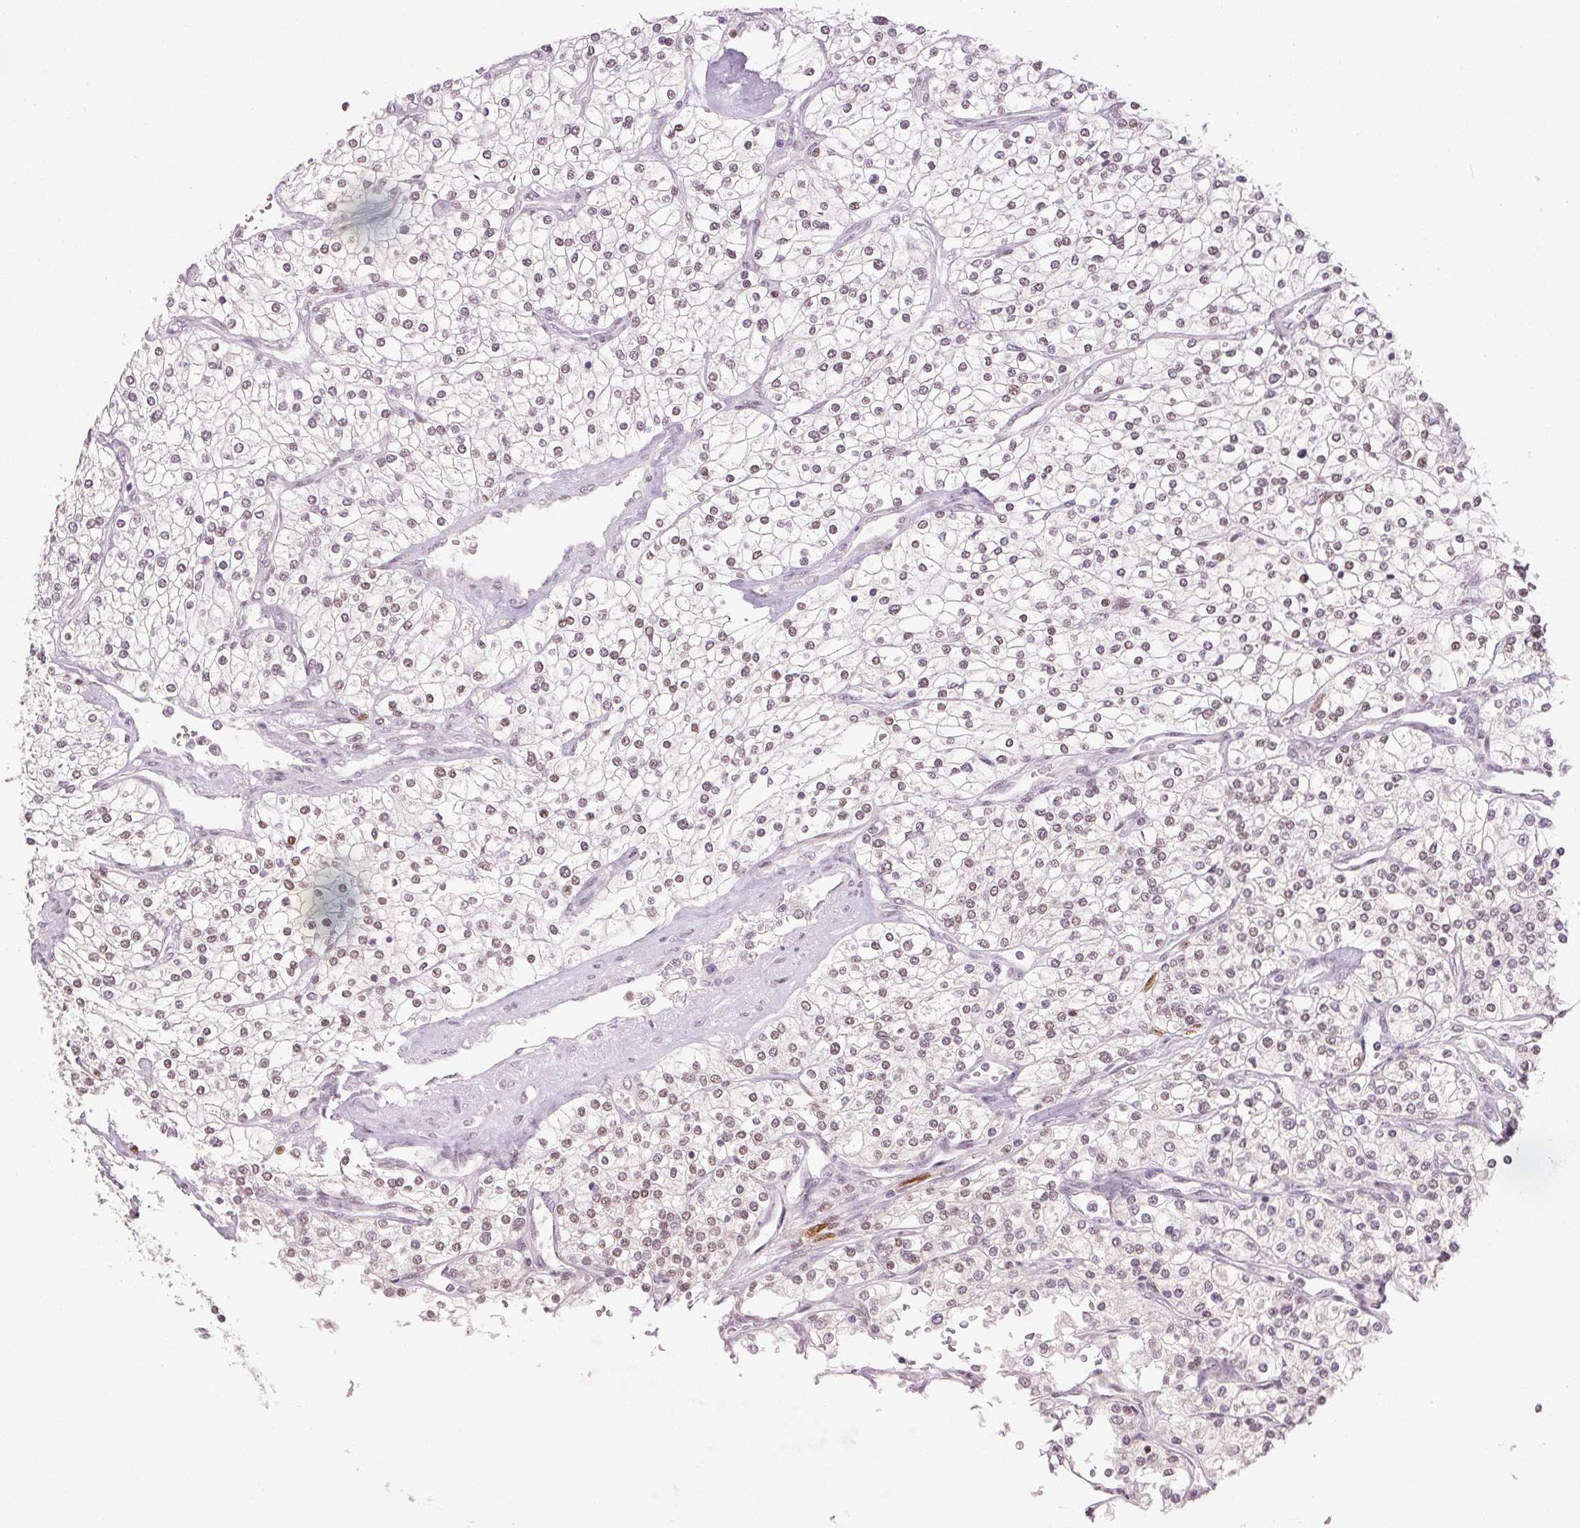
{"staining": {"intensity": "weak", "quantity": "<25%", "location": "nuclear"}, "tissue": "renal cancer", "cell_type": "Tumor cells", "image_type": "cancer", "snomed": [{"axis": "morphology", "description": "Adenocarcinoma, NOS"}, {"axis": "topography", "description": "Kidney"}], "caption": "The immunohistochemistry (IHC) image has no significant staining in tumor cells of renal cancer (adenocarcinoma) tissue.", "gene": "RUNX2", "patient": {"sex": "male", "age": 80}}